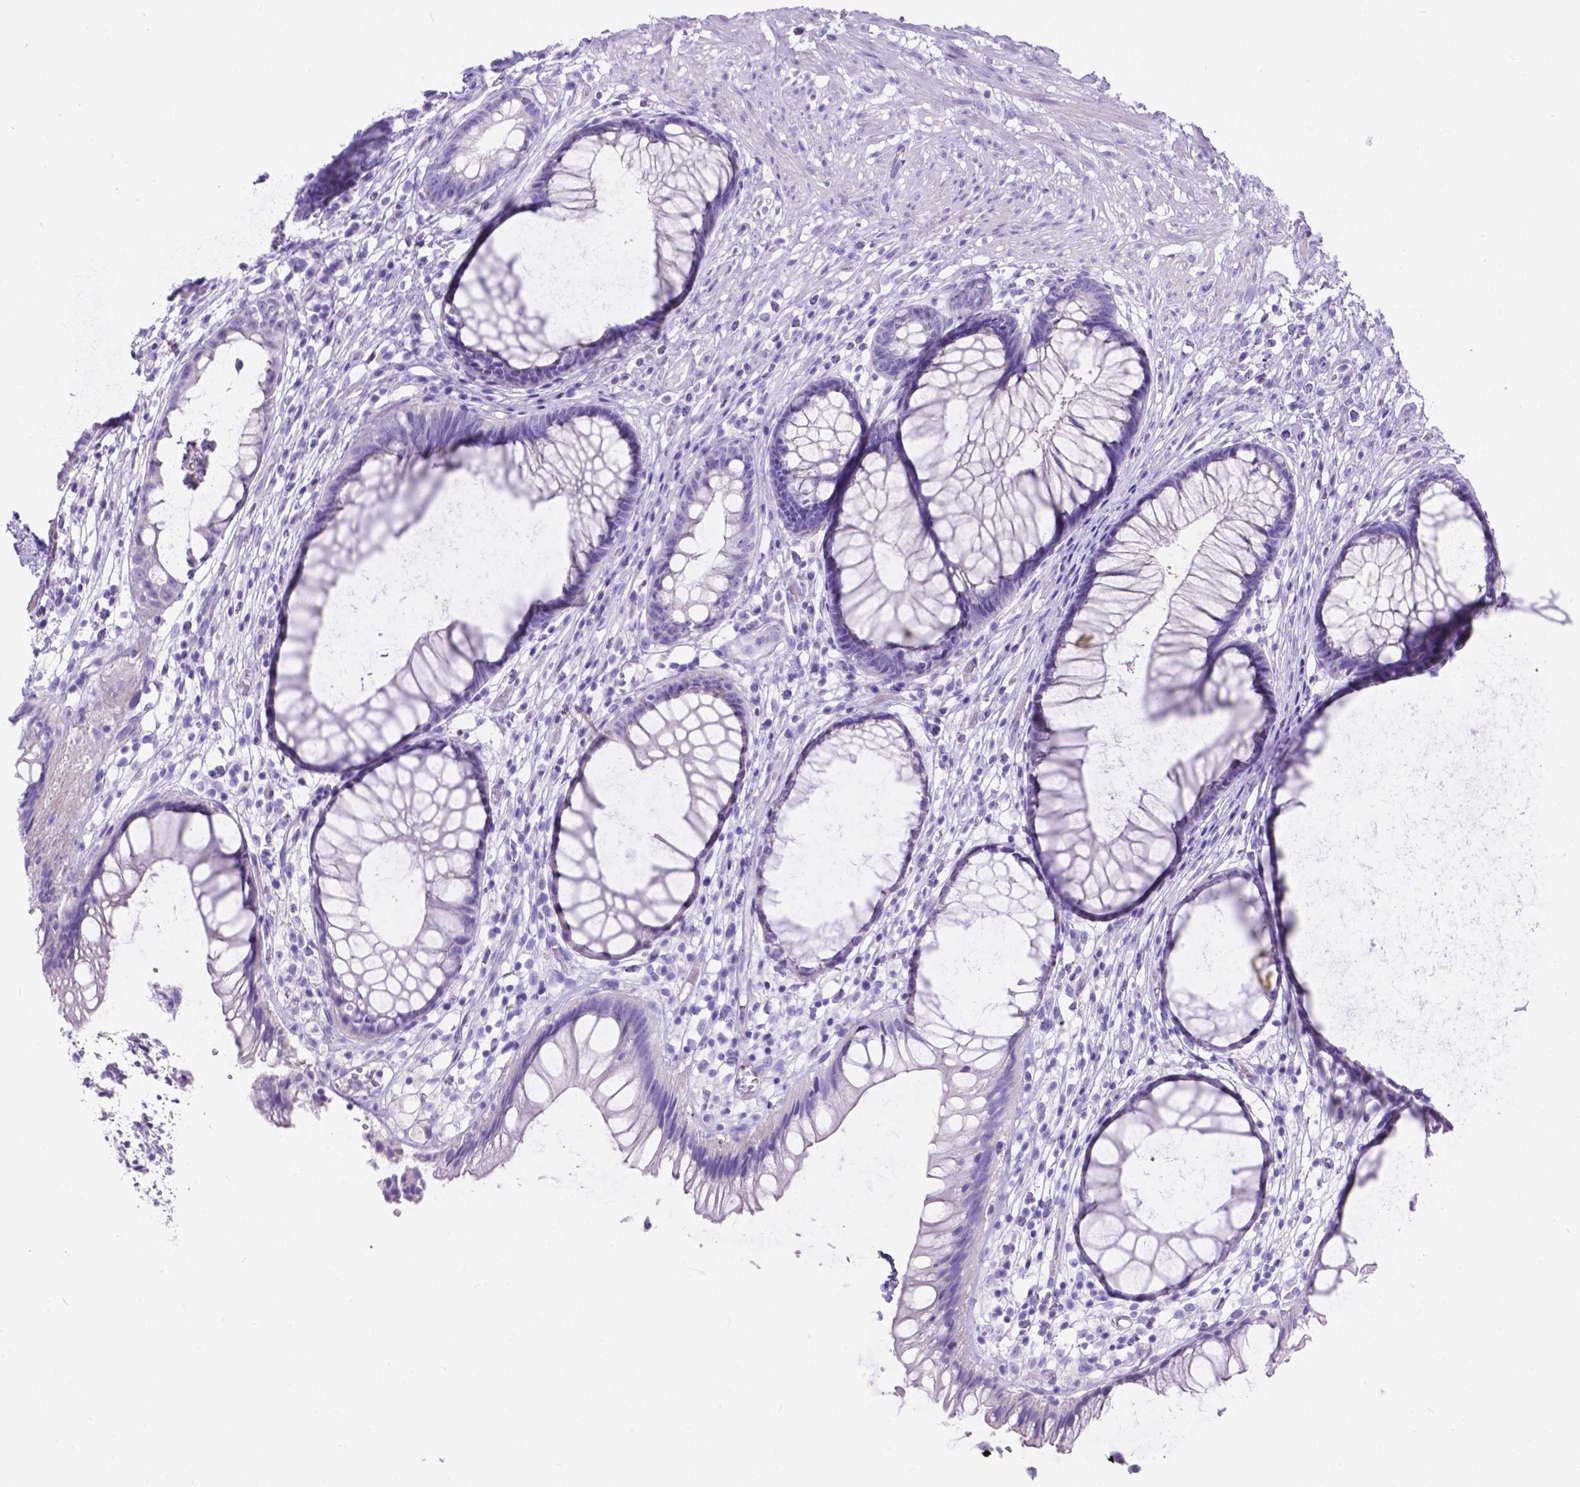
{"staining": {"intensity": "negative", "quantity": "none", "location": "none"}, "tissue": "rectum", "cell_type": "Glandular cells", "image_type": "normal", "snomed": [{"axis": "morphology", "description": "Normal tissue, NOS"}, {"axis": "topography", "description": "Smooth muscle"}, {"axis": "topography", "description": "Rectum"}], "caption": "High power microscopy histopathology image of an IHC photomicrograph of benign rectum, revealing no significant positivity in glandular cells.", "gene": "KLHL10", "patient": {"sex": "male", "age": 53}}